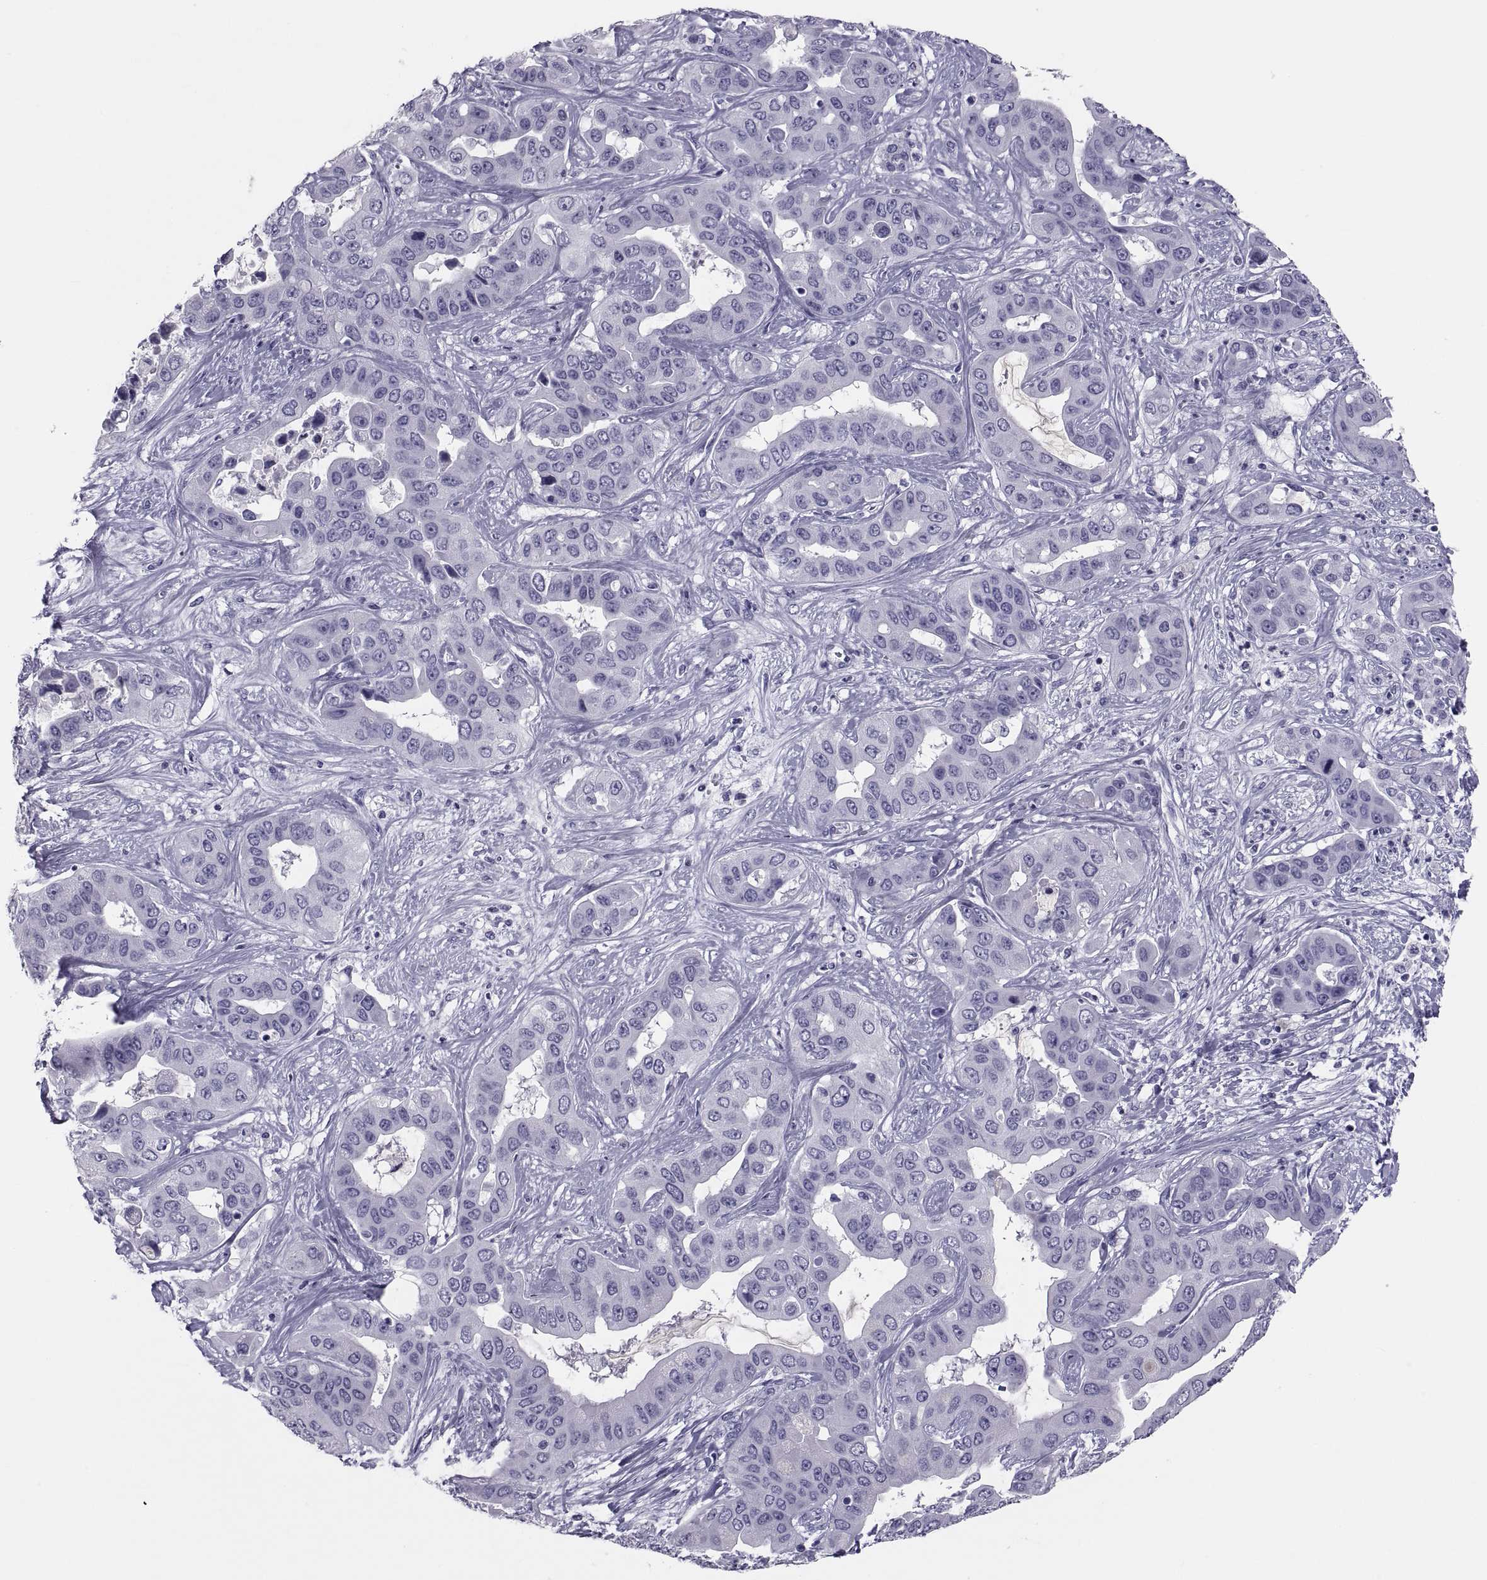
{"staining": {"intensity": "negative", "quantity": "none", "location": "none"}, "tissue": "liver cancer", "cell_type": "Tumor cells", "image_type": "cancer", "snomed": [{"axis": "morphology", "description": "Cholangiocarcinoma"}, {"axis": "topography", "description": "Liver"}], "caption": "An IHC photomicrograph of liver cancer (cholangiocarcinoma) is shown. There is no staining in tumor cells of liver cancer (cholangiocarcinoma).", "gene": "CRISP1", "patient": {"sex": "female", "age": 52}}